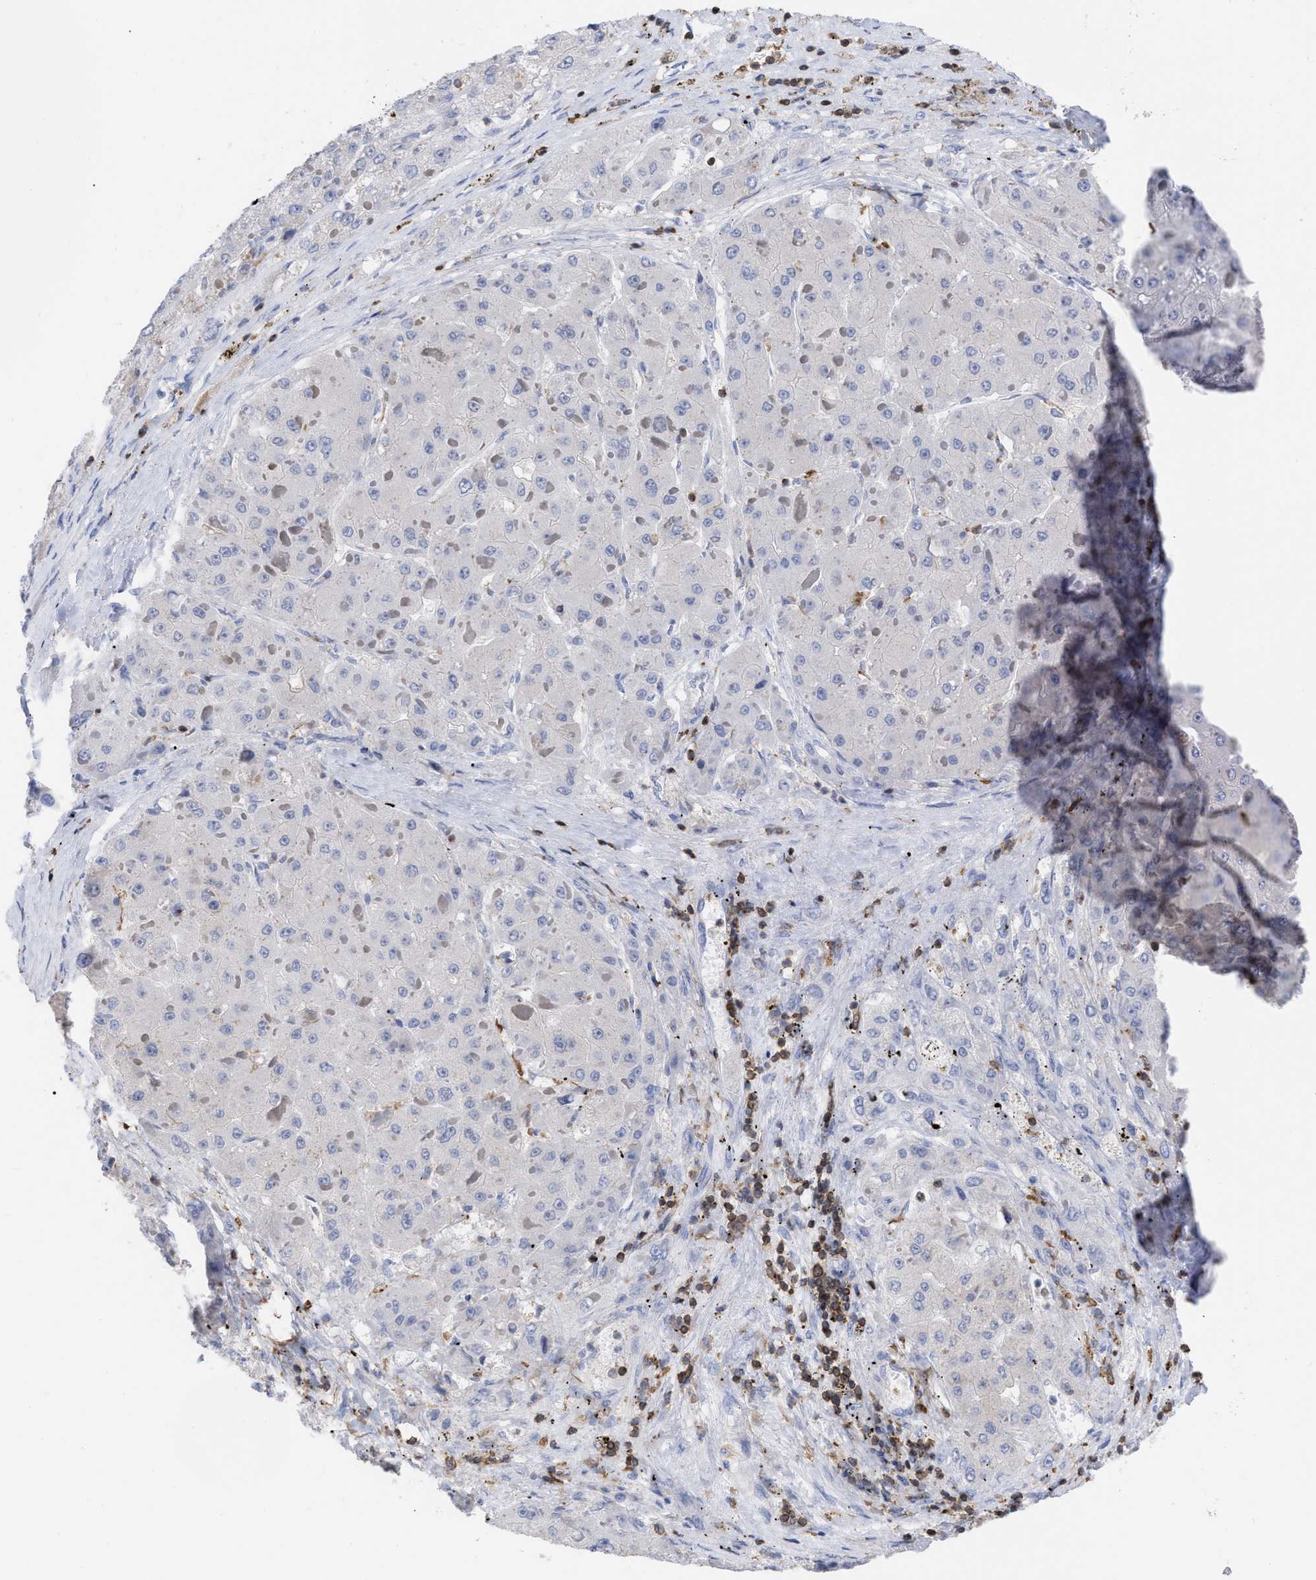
{"staining": {"intensity": "negative", "quantity": "none", "location": "none"}, "tissue": "liver cancer", "cell_type": "Tumor cells", "image_type": "cancer", "snomed": [{"axis": "morphology", "description": "Carcinoma, Hepatocellular, NOS"}, {"axis": "topography", "description": "Liver"}], "caption": "DAB (3,3'-diaminobenzidine) immunohistochemical staining of human liver cancer (hepatocellular carcinoma) displays no significant expression in tumor cells.", "gene": "HCLS1", "patient": {"sex": "female", "age": 73}}